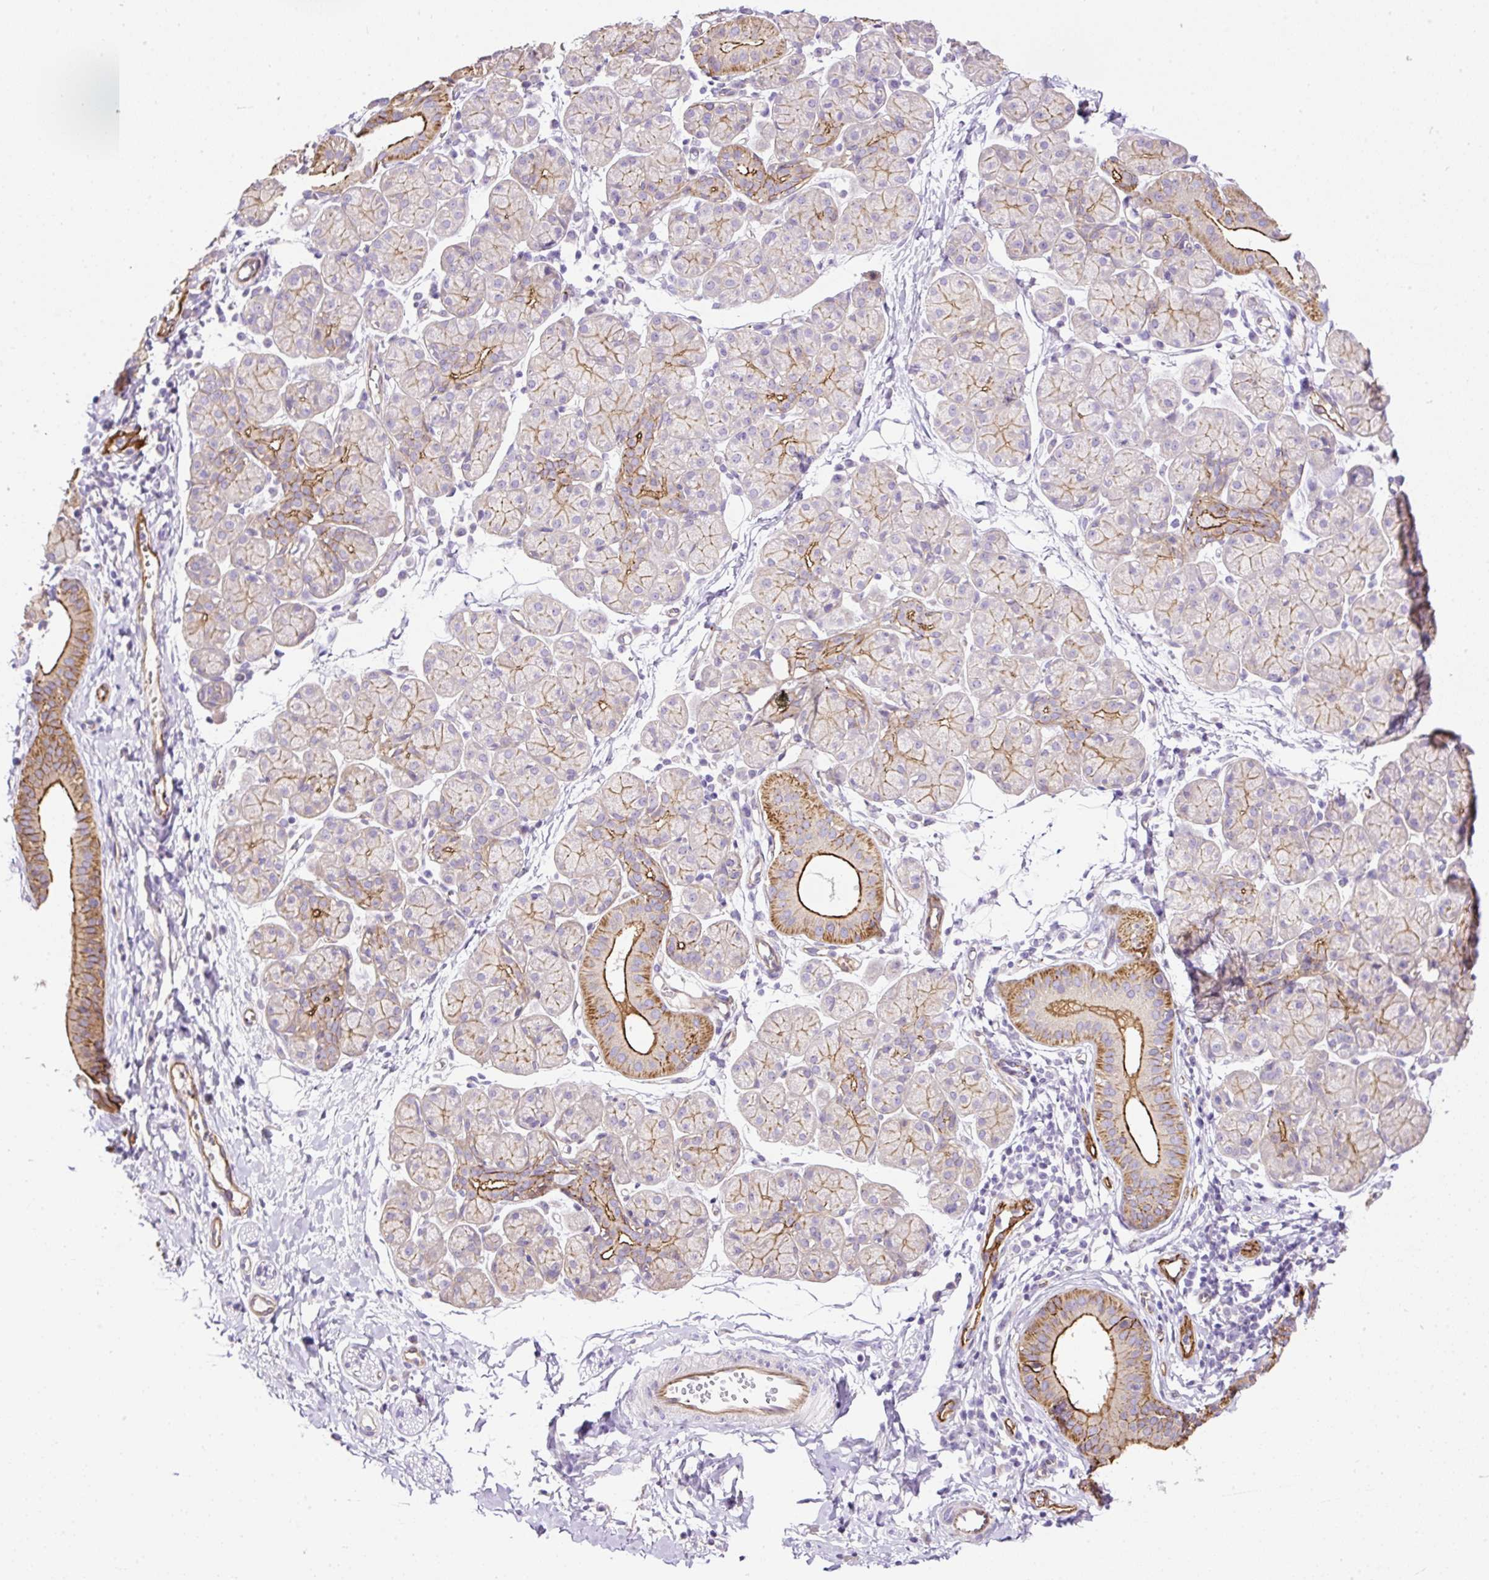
{"staining": {"intensity": "strong", "quantity": "<25%", "location": "cytoplasmic/membranous"}, "tissue": "salivary gland", "cell_type": "Glandular cells", "image_type": "normal", "snomed": [{"axis": "morphology", "description": "Normal tissue, NOS"}, {"axis": "morphology", "description": "Inflammation, NOS"}, {"axis": "topography", "description": "Lymph node"}, {"axis": "topography", "description": "Salivary gland"}], "caption": "This photomicrograph displays immunohistochemistry (IHC) staining of normal salivary gland, with medium strong cytoplasmic/membranous expression in approximately <25% of glandular cells.", "gene": "MAGEB16", "patient": {"sex": "male", "age": 3}}